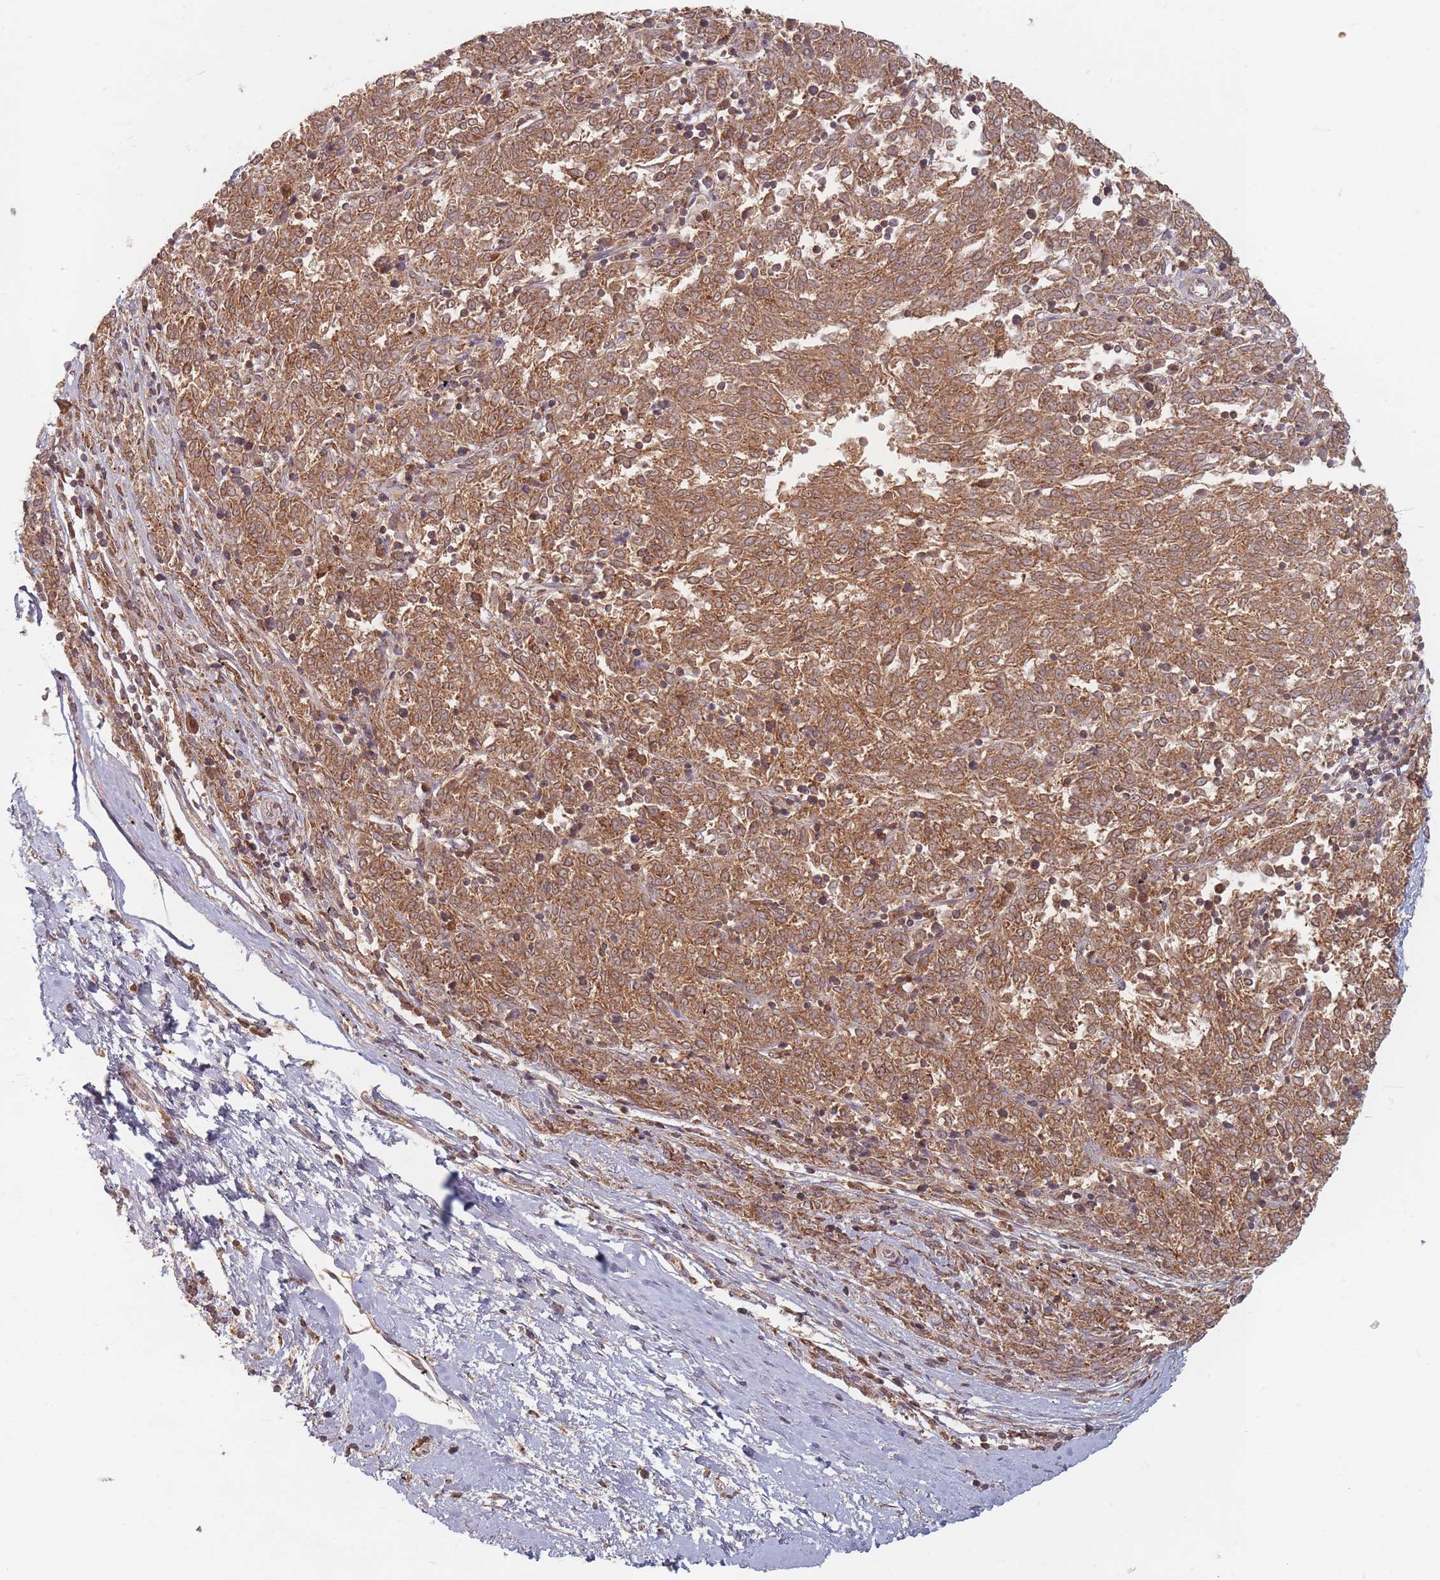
{"staining": {"intensity": "moderate", "quantity": ">75%", "location": "cytoplasmic/membranous"}, "tissue": "melanoma", "cell_type": "Tumor cells", "image_type": "cancer", "snomed": [{"axis": "morphology", "description": "Malignant melanoma, NOS"}, {"axis": "topography", "description": "Skin"}], "caption": "Malignant melanoma tissue displays moderate cytoplasmic/membranous staining in about >75% of tumor cells, visualized by immunohistochemistry.", "gene": "OR2M4", "patient": {"sex": "female", "age": 72}}